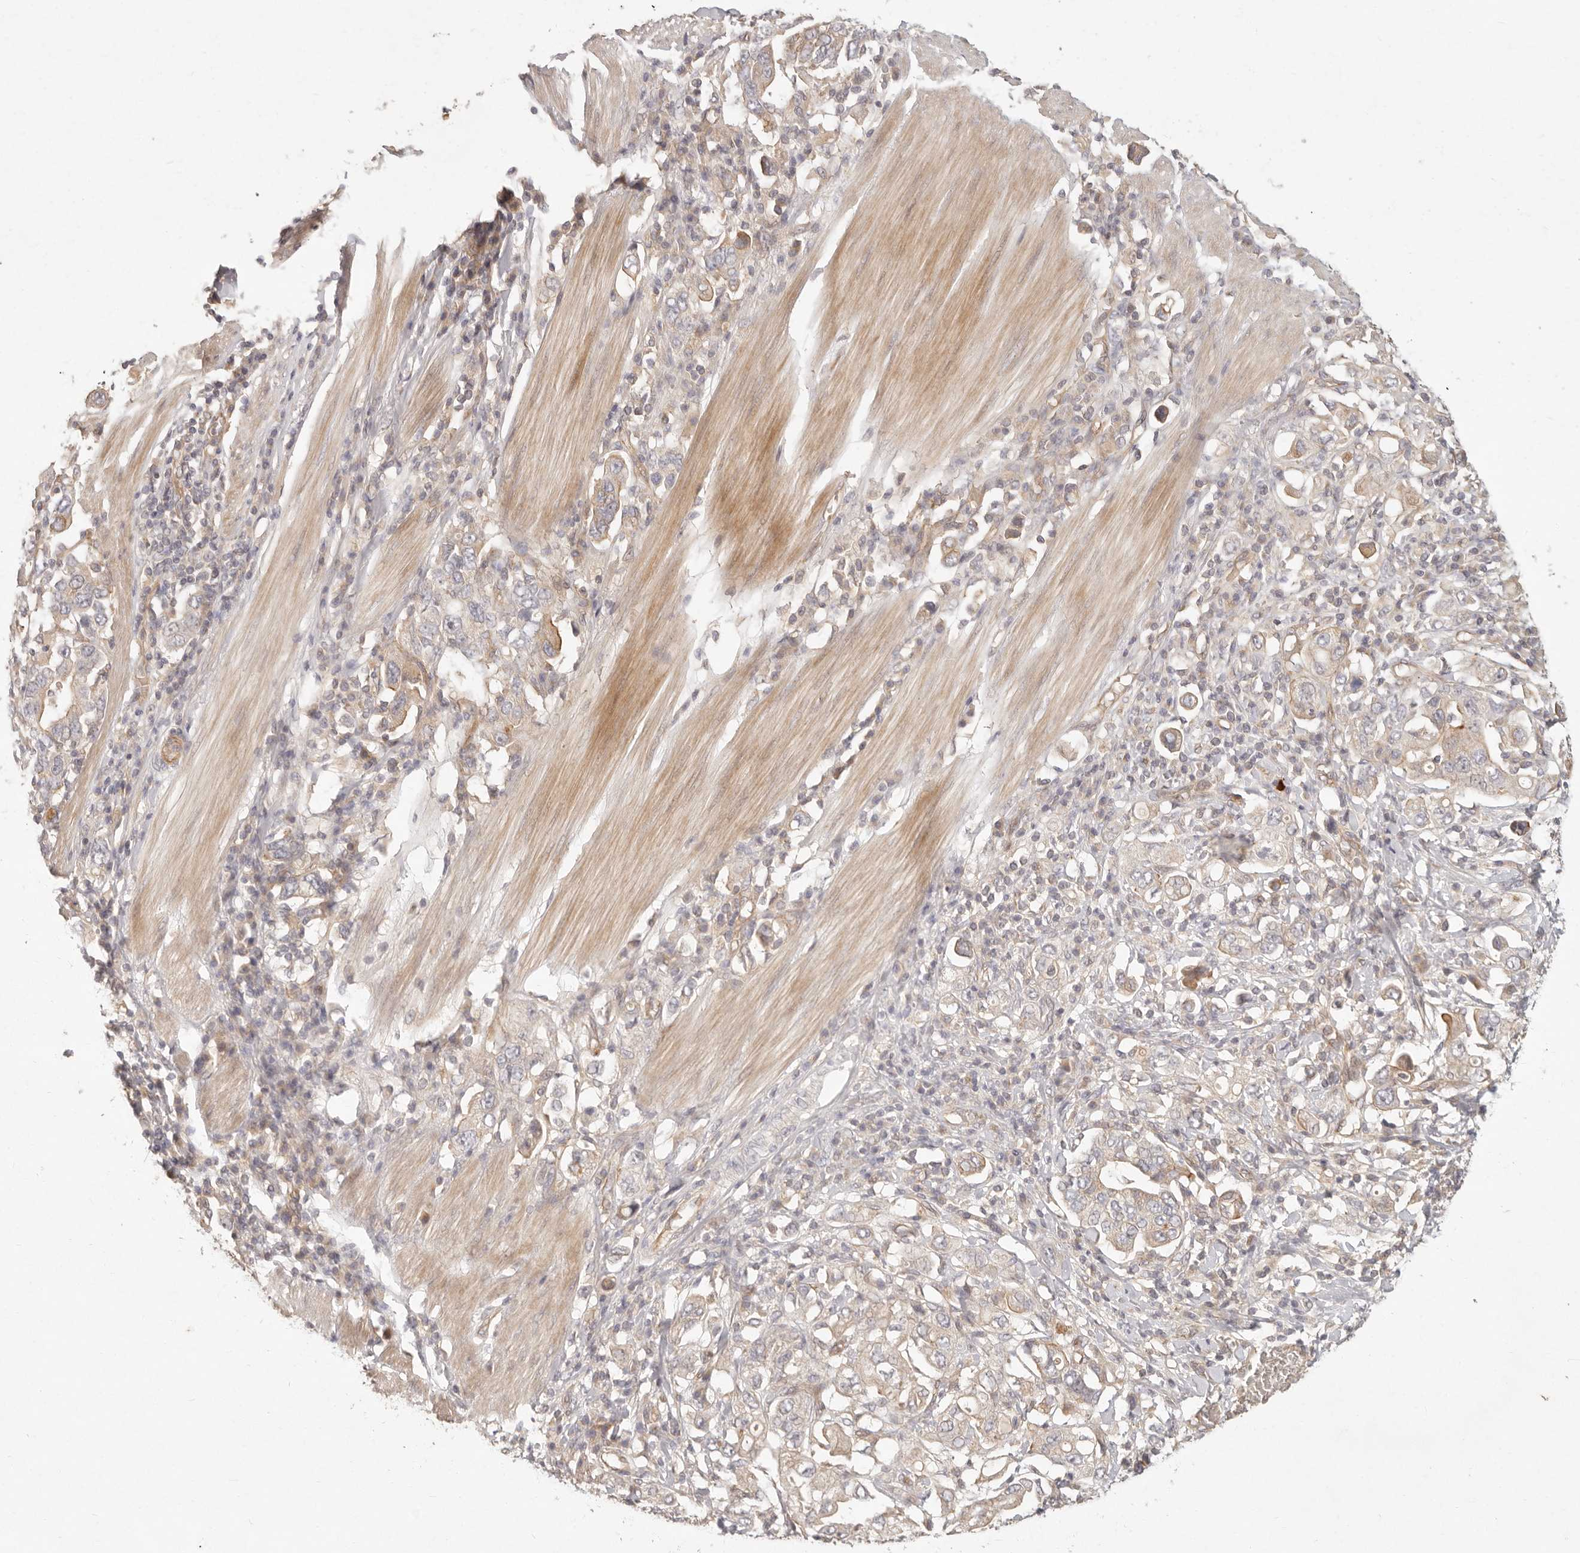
{"staining": {"intensity": "moderate", "quantity": "<25%", "location": "cytoplasmic/membranous"}, "tissue": "stomach cancer", "cell_type": "Tumor cells", "image_type": "cancer", "snomed": [{"axis": "morphology", "description": "Adenocarcinoma, NOS"}, {"axis": "topography", "description": "Stomach, upper"}], "caption": "Stomach cancer stained for a protein (brown) shows moderate cytoplasmic/membranous positive expression in about <25% of tumor cells.", "gene": "PPP1R3B", "patient": {"sex": "male", "age": 62}}